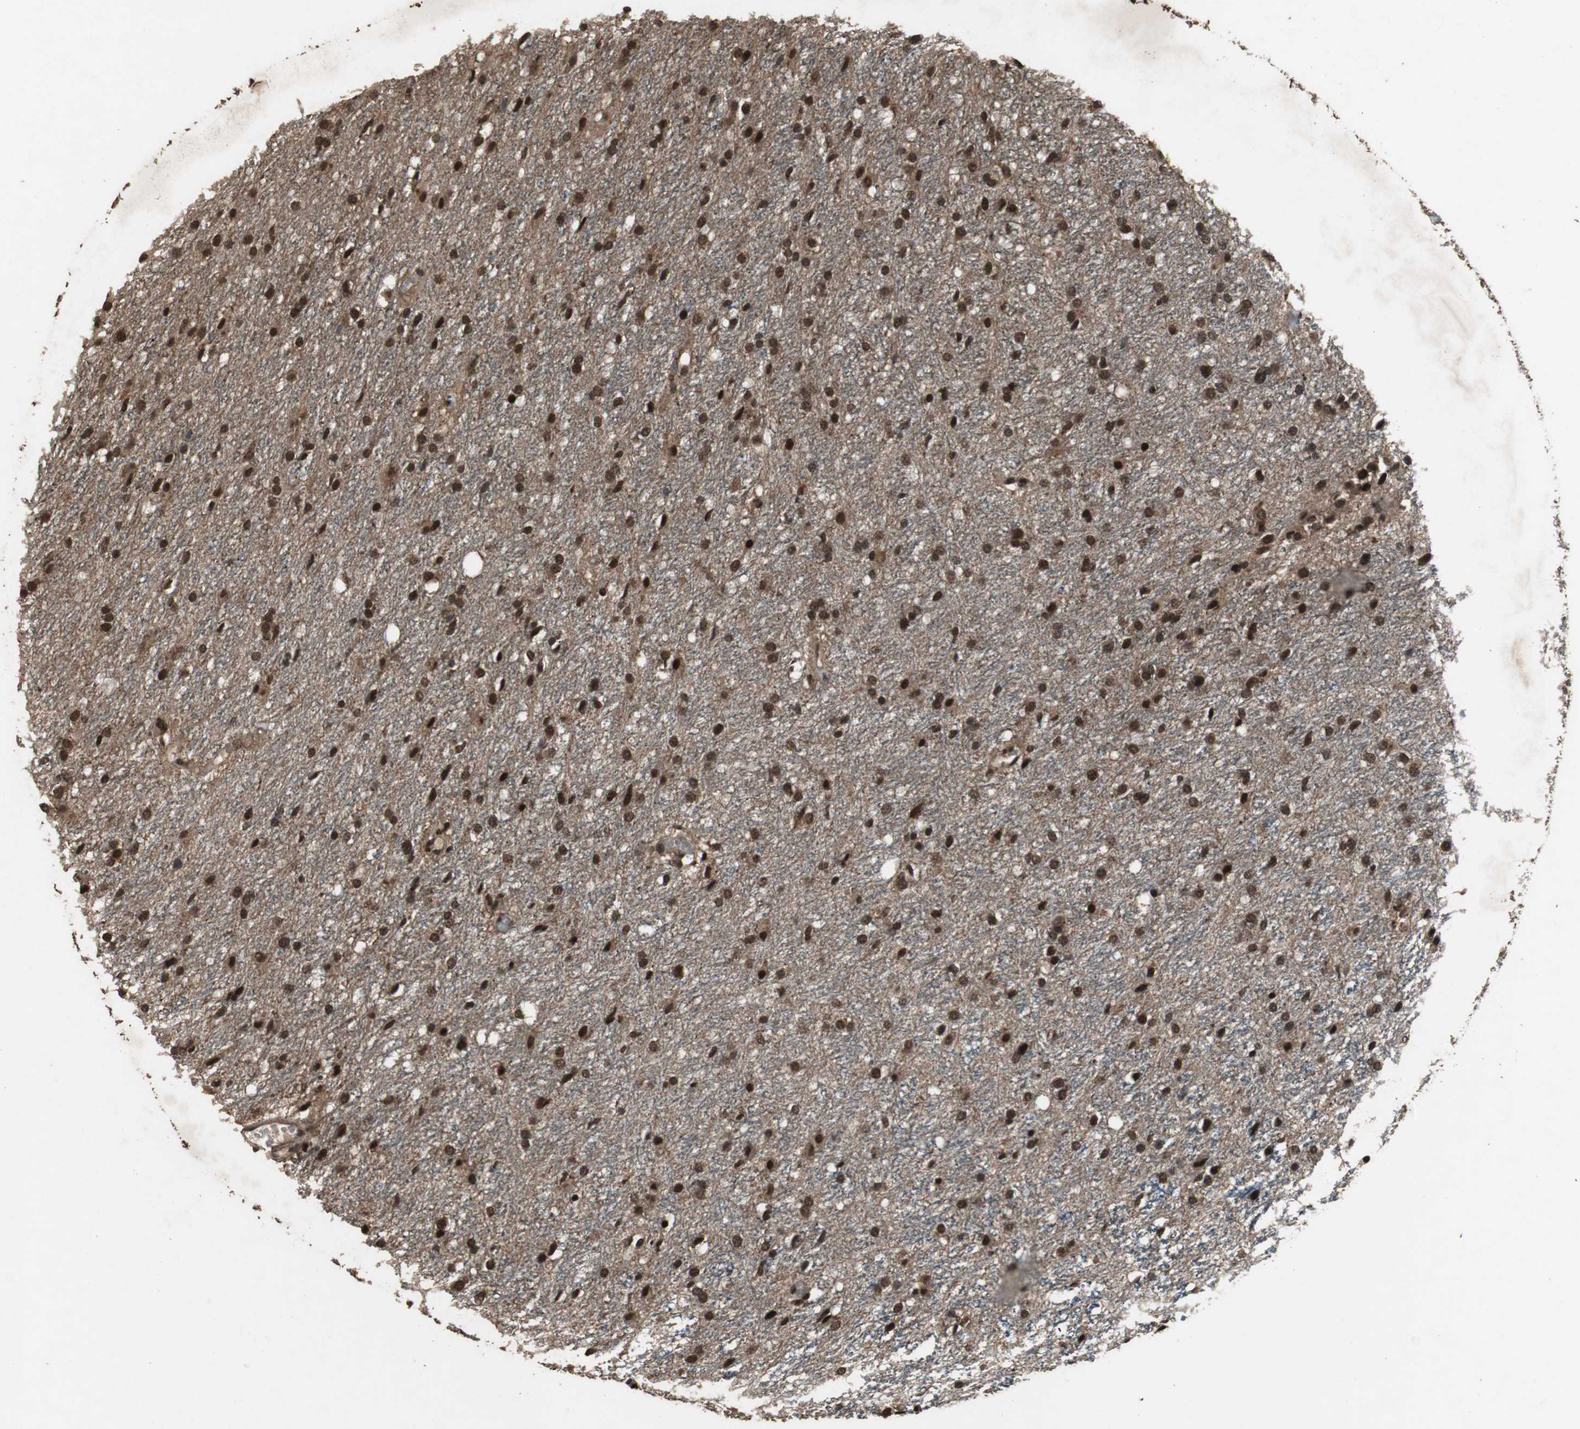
{"staining": {"intensity": "strong", "quantity": ">75%", "location": "cytoplasmic/membranous,nuclear"}, "tissue": "glioma", "cell_type": "Tumor cells", "image_type": "cancer", "snomed": [{"axis": "morphology", "description": "Glioma, malignant, High grade"}, {"axis": "topography", "description": "Brain"}], "caption": "Brown immunohistochemical staining in glioma reveals strong cytoplasmic/membranous and nuclear expression in approximately >75% of tumor cells. (DAB (3,3'-diaminobenzidine) IHC, brown staining for protein, blue staining for nuclei).", "gene": "ZNF18", "patient": {"sex": "female", "age": 59}}